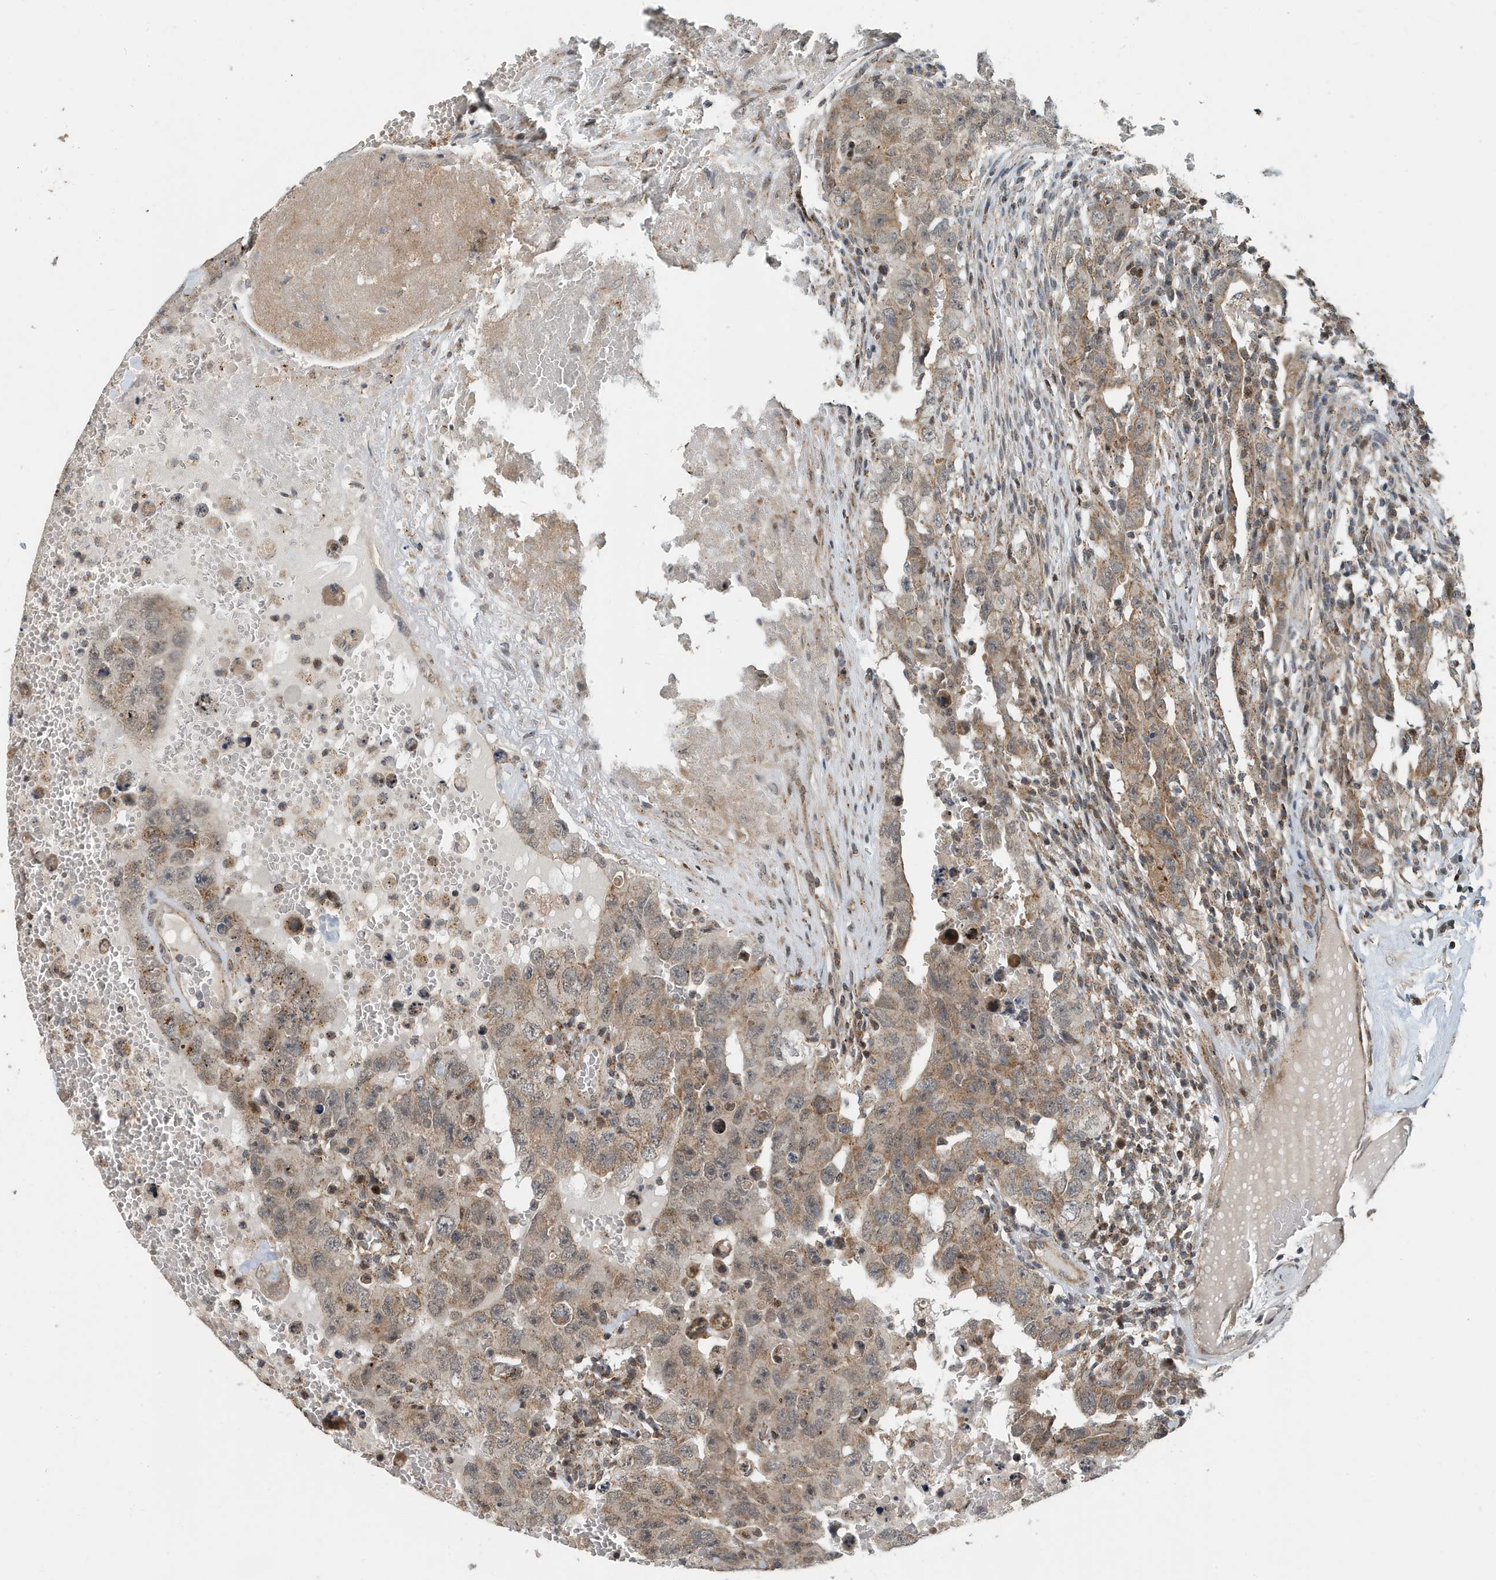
{"staining": {"intensity": "weak", "quantity": ">75%", "location": "cytoplasmic/membranous"}, "tissue": "testis cancer", "cell_type": "Tumor cells", "image_type": "cancer", "snomed": [{"axis": "morphology", "description": "Carcinoma, Embryonal, NOS"}, {"axis": "topography", "description": "Testis"}], "caption": "Embryonal carcinoma (testis) tissue demonstrates weak cytoplasmic/membranous staining in approximately >75% of tumor cells, visualized by immunohistochemistry.", "gene": "KIF15", "patient": {"sex": "male", "age": 26}}